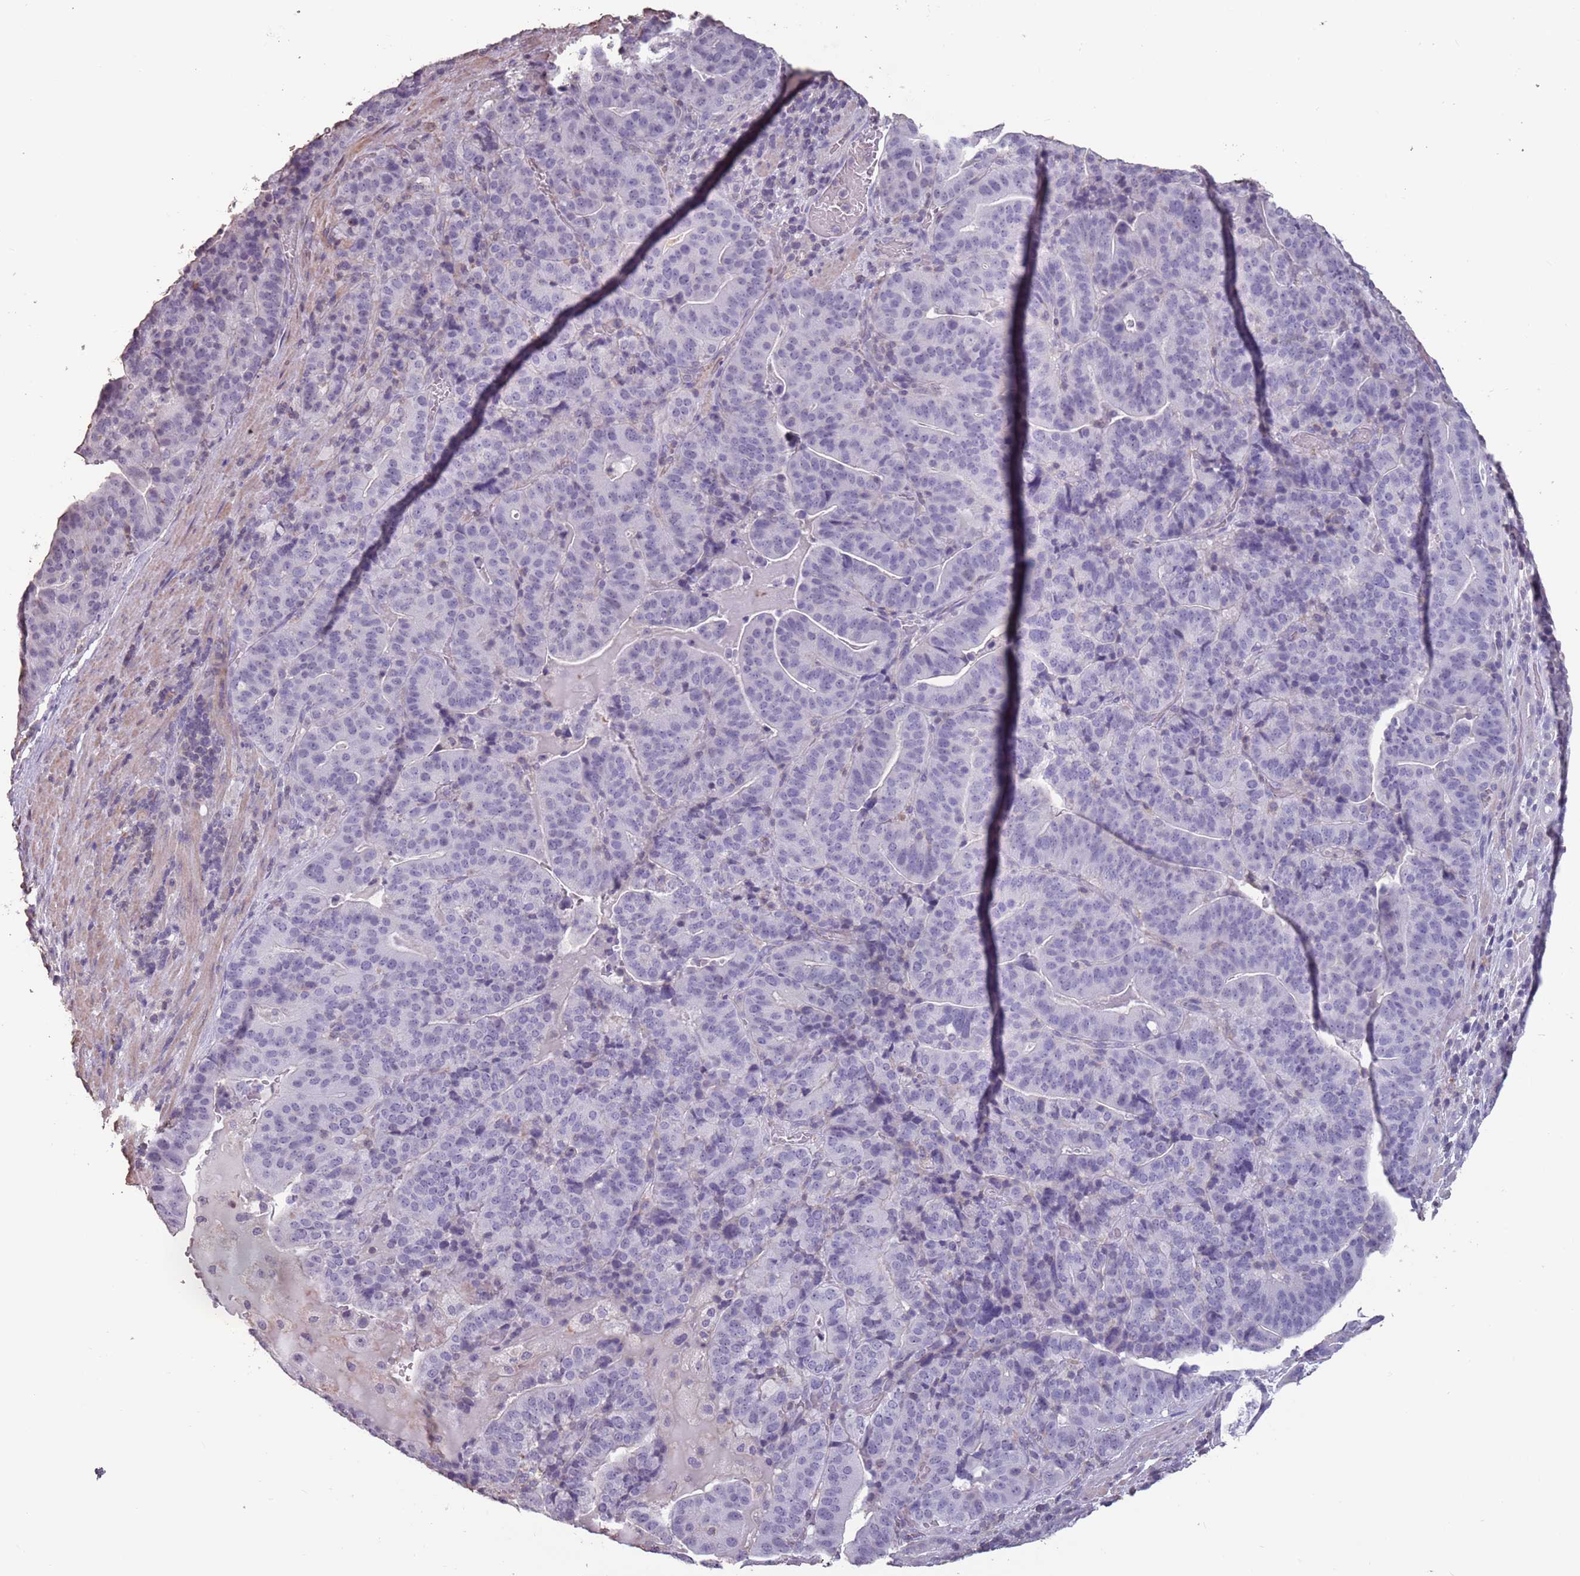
{"staining": {"intensity": "negative", "quantity": "none", "location": "none"}, "tissue": "stomach cancer", "cell_type": "Tumor cells", "image_type": "cancer", "snomed": [{"axis": "morphology", "description": "Adenocarcinoma, NOS"}, {"axis": "topography", "description": "Stomach"}], "caption": "IHC photomicrograph of stomach cancer stained for a protein (brown), which demonstrates no expression in tumor cells.", "gene": "SUN5", "patient": {"sex": "male", "age": 48}}